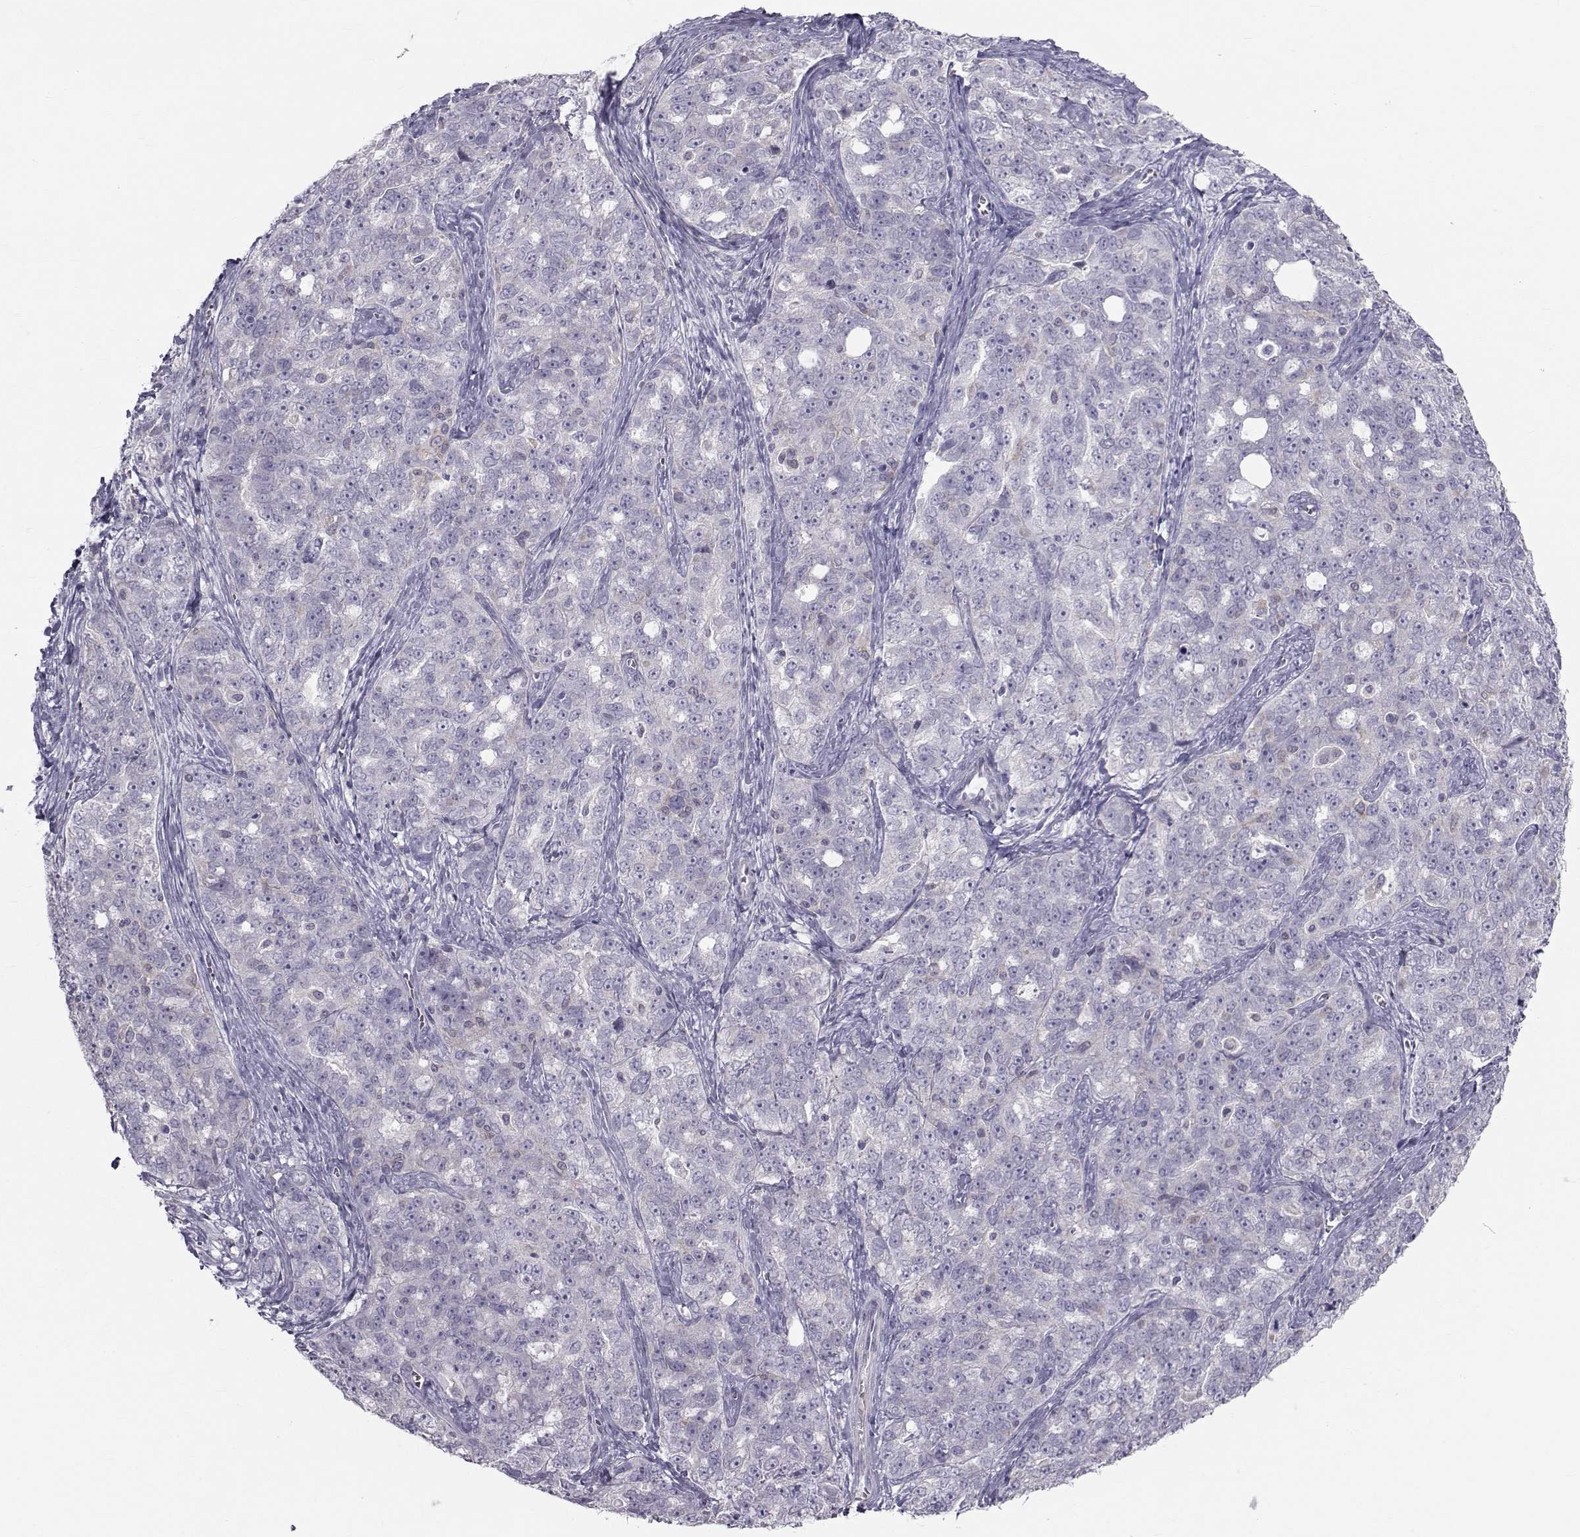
{"staining": {"intensity": "negative", "quantity": "none", "location": "none"}, "tissue": "ovarian cancer", "cell_type": "Tumor cells", "image_type": "cancer", "snomed": [{"axis": "morphology", "description": "Cystadenocarcinoma, serous, NOS"}, {"axis": "topography", "description": "Ovary"}], "caption": "A histopathology image of human ovarian cancer (serous cystadenocarcinoma) is negative for staining in tumor cells. (DAB (3,3'-diaminobenzidine) immunohistochemistry visualized using brightfield microscopy, high magnification).", "gene": "GARIN3", "patient": {"sex": "female", "age": 51}}